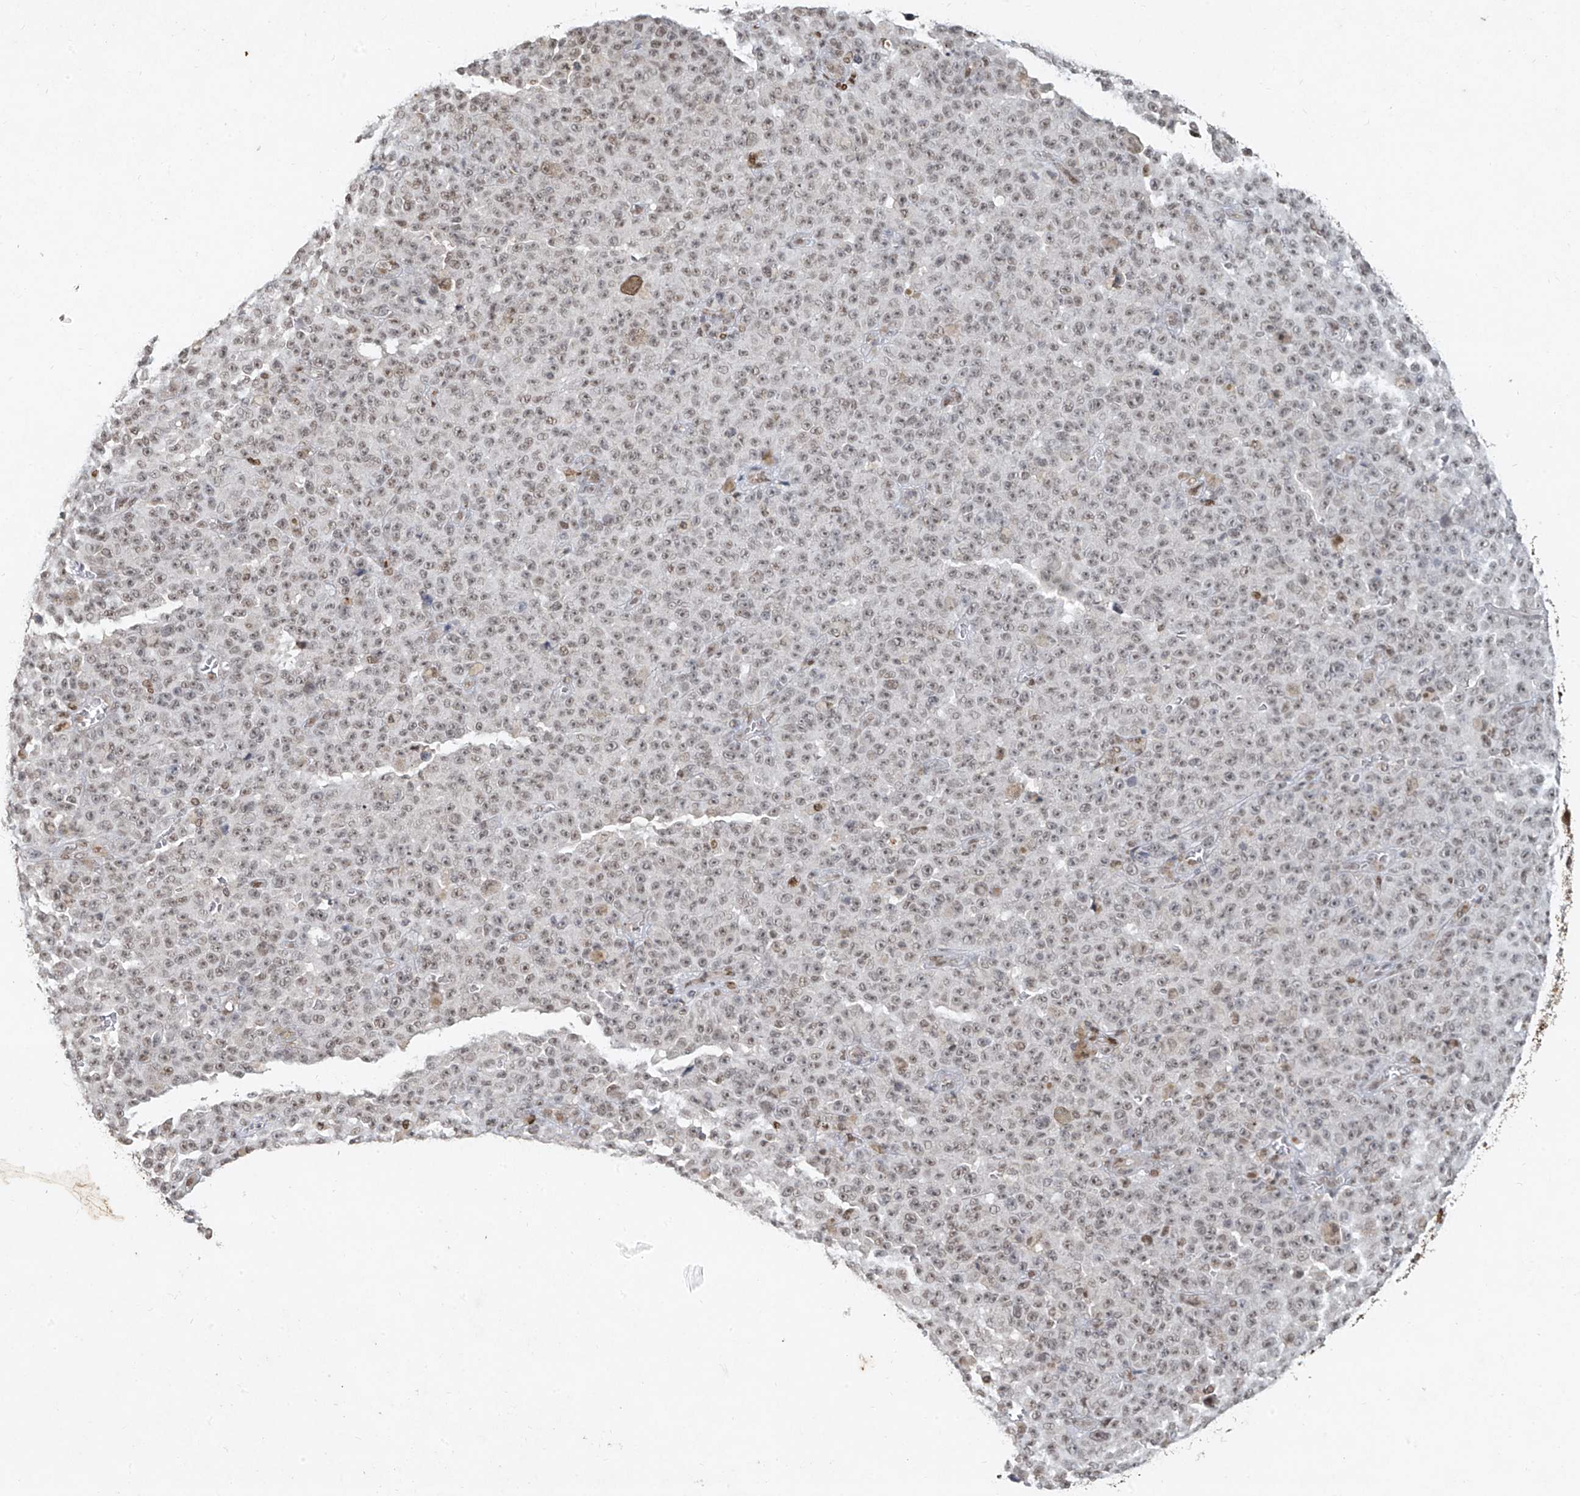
{"staining": {"intensity": "weak", "quantity": "25%-75%", "location": "nuclear"}, "tissue": "melanoma", "cell_type": "Tumor cells", "image_type": "cancer", "snomed": [{"axis": "morphology", "description": "Malignant melanoma, NOS"}, {"axis": "topography", "description": "Skin"}], "caption": "The photomicrograph reveals staining of melanoma, revealing weak nuclear protein staining (brown color) within tumor cells.", "gene": "ATRIP", "patient": {"sex": "female", "age": 82}}